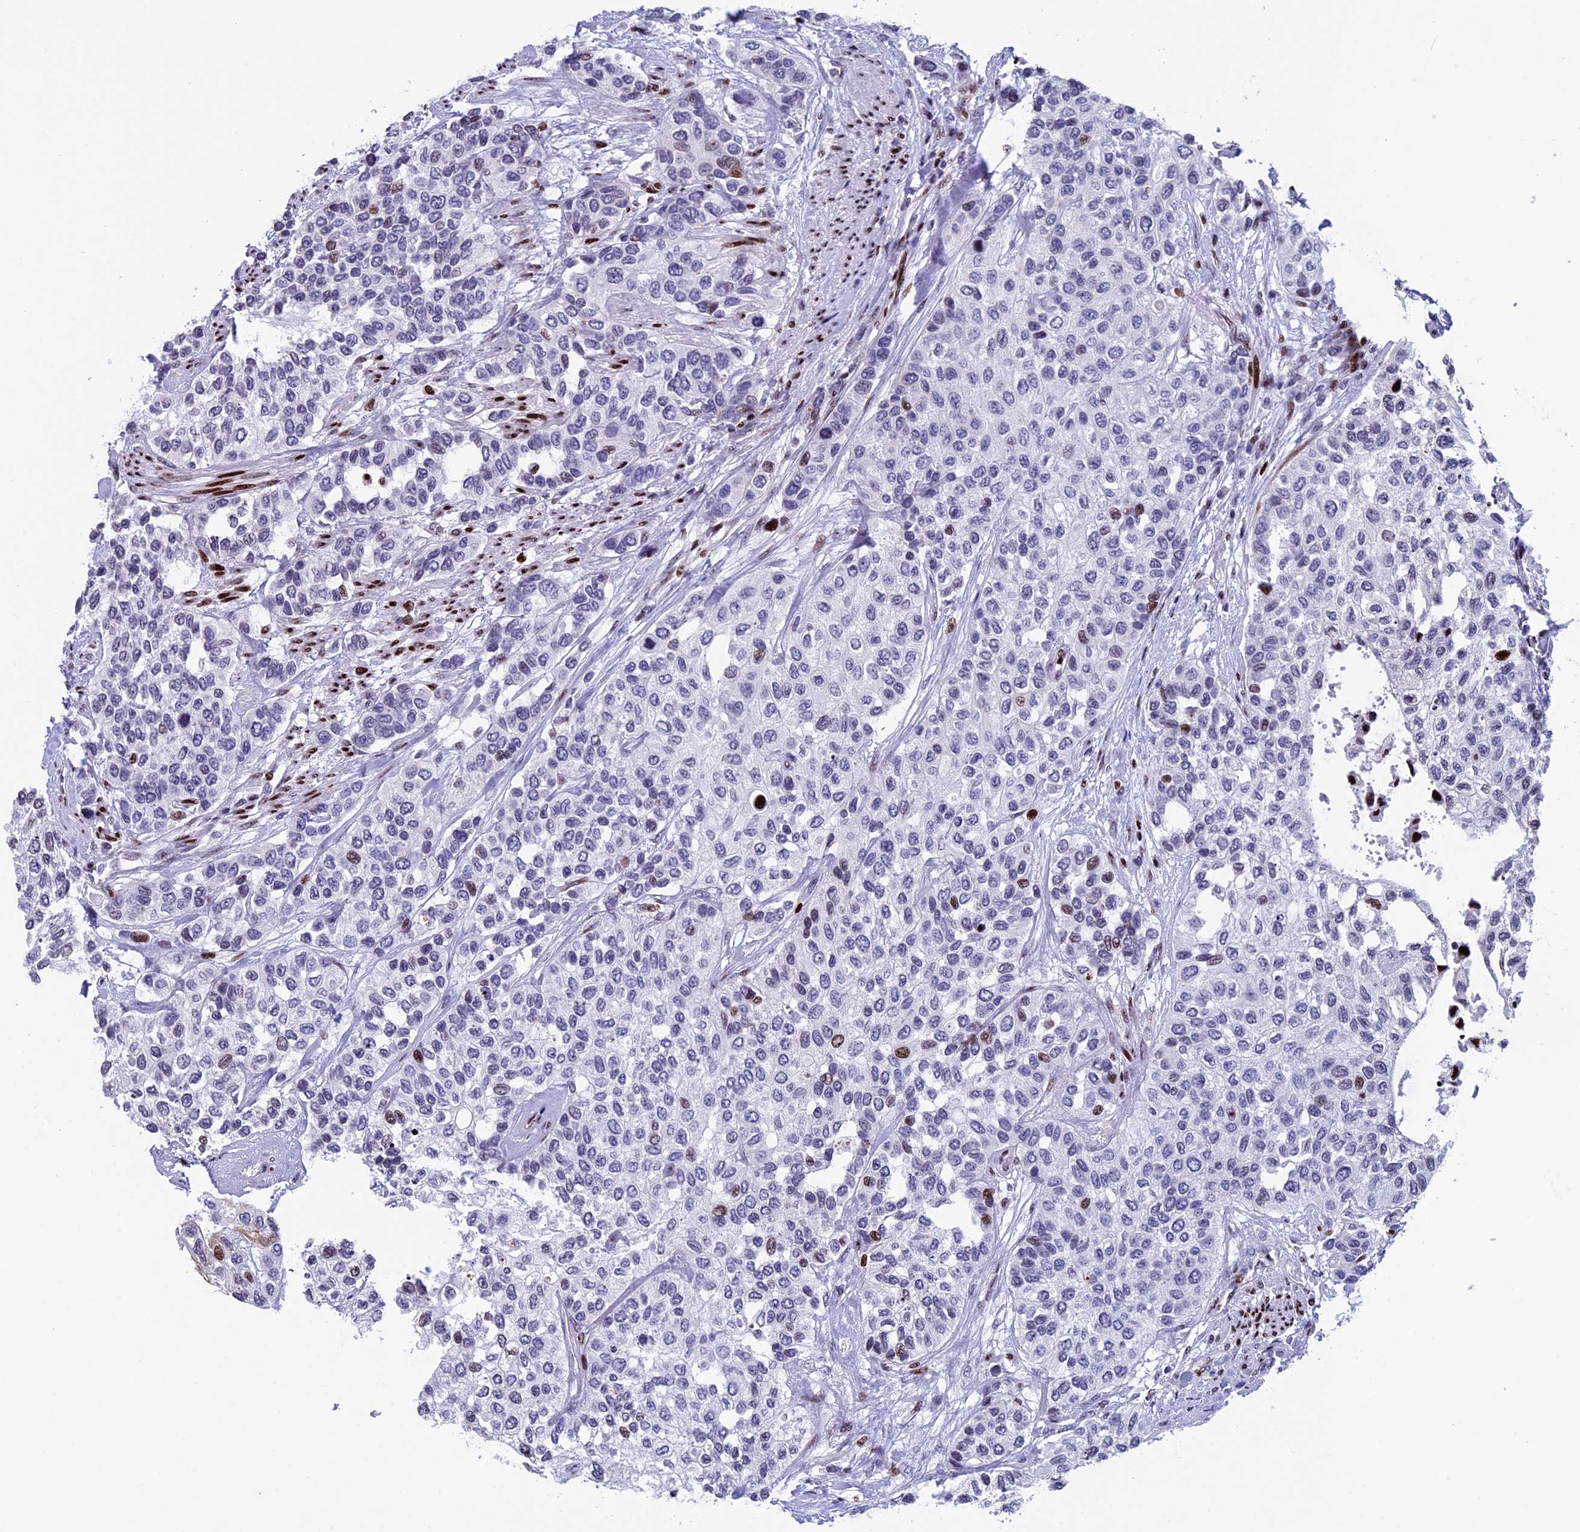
{"staining": {"intensity": "moderate", "quantity": "<25%", "location": "nuclear"}, "tissue": "urothelial cancer", "cell_type": "Tumor cells", "image_type": "cancer", "snomed": [{"axis": "morphology", "description": "Normal tissue, NOS"}, {"axis": "morphology", "description": "Urothelial carcinoma, High grade"}, {"axis": "topography", "description": "Vascular tissue"}, {"axis": "topography", "description": "Urinary bladder"}], "caption": "Immunohistochemical staining of human urothelial cancer demonstrates low levels of moderate nuclear protein expression in about <25% of tumor cells.", "gene": "BTBD3", "patient": {"sex": "female", "age": 56}}